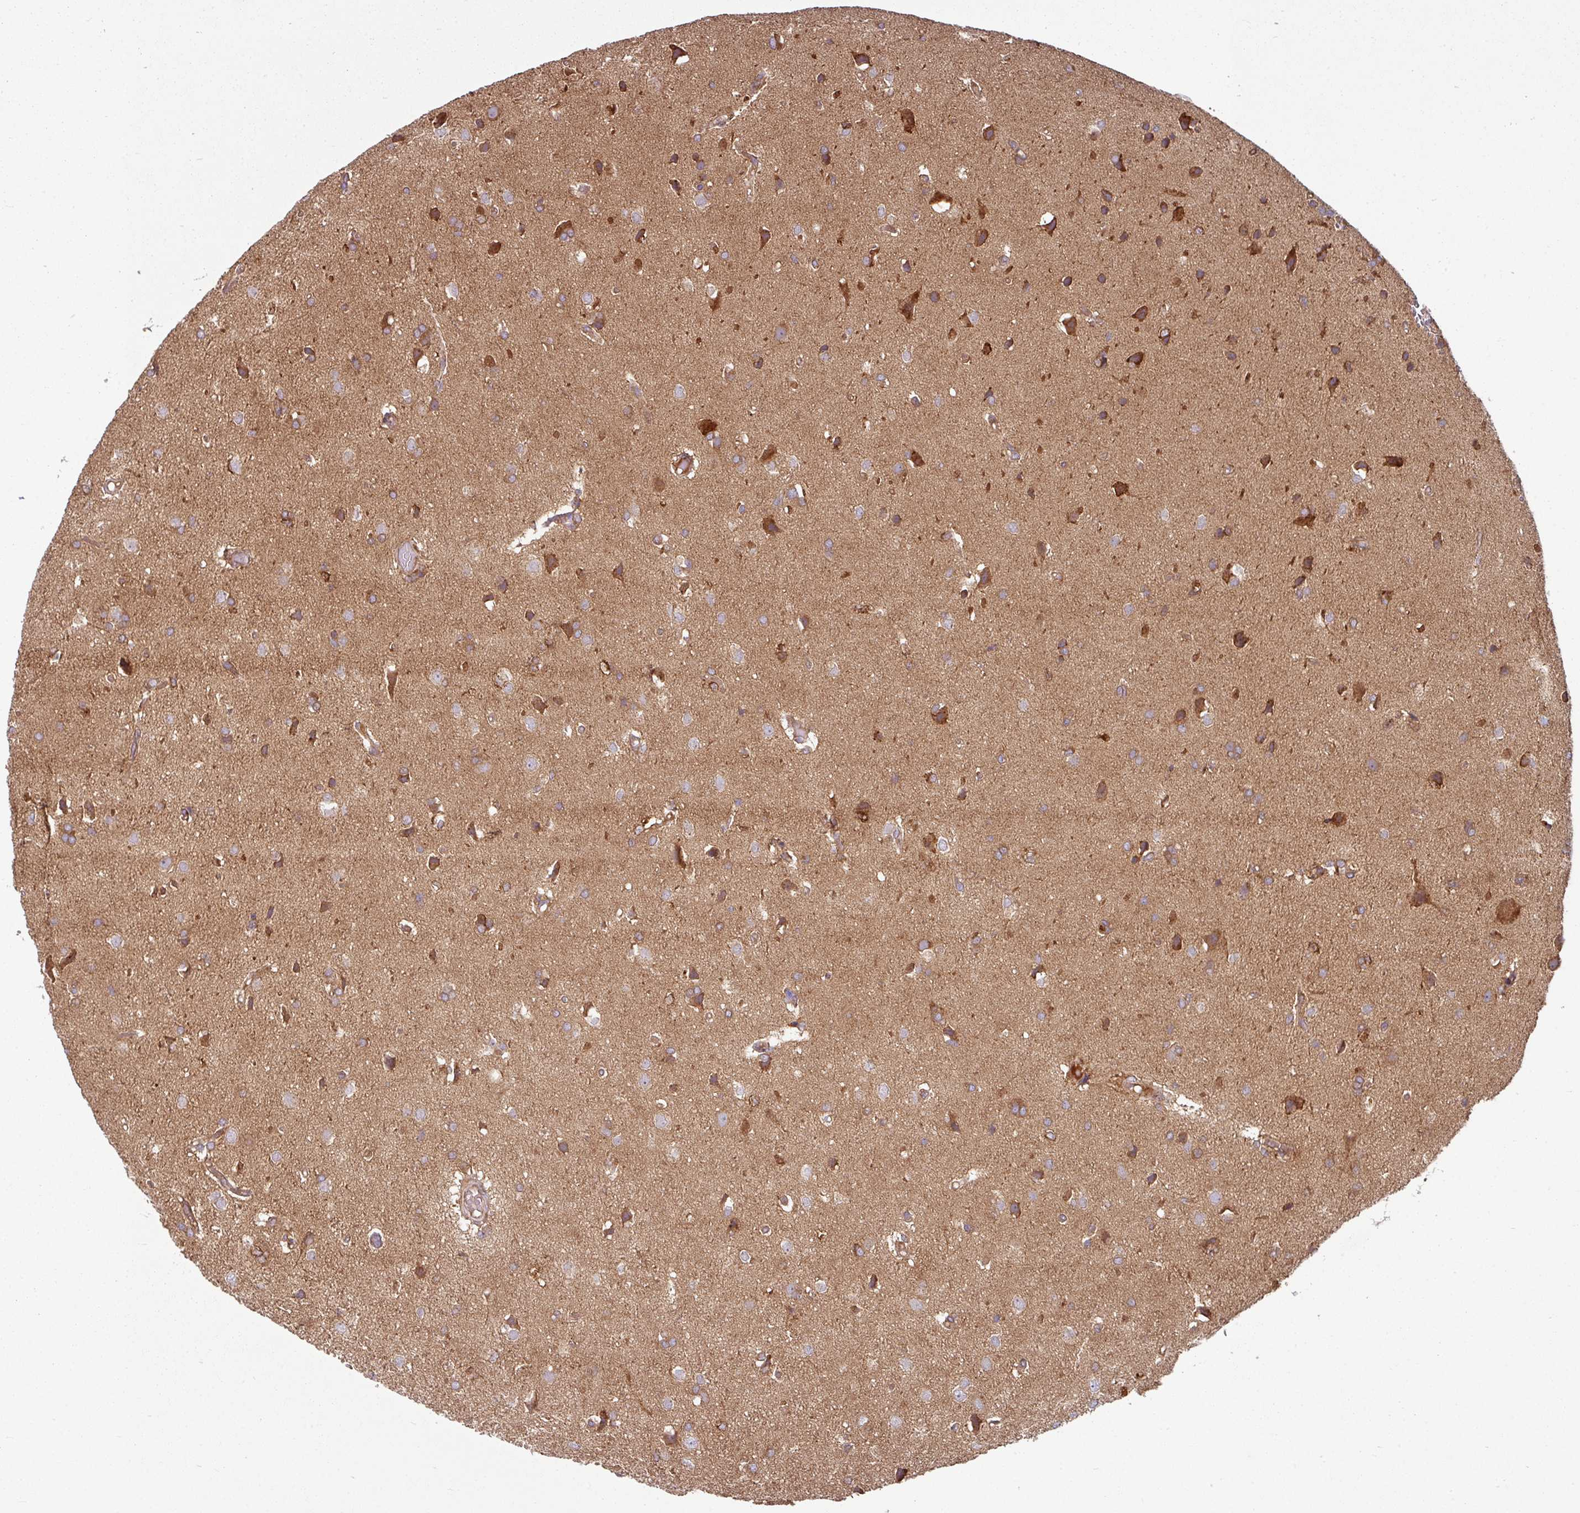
{"staining": {"intensity": "moderate", "quantity": ">75%", "location": "cytoplasmic/membranous"}, "tissue": "glioma", "cell_type": "Tumor cells", "image_type": "cancer", "snomed": [{"axis": "morphology", "description": "Glioma, malignant, High grade"}, {"axis": "topography", "description": "Brain"}], "caption": "Protein expression analysis of high-grade glioma (malignant) displays moderate cytoplasmic/membranous positivity in about >75% of tumor cells.", "gene": "RAB5A", "patient": {"sex": "female", "age": 50}}